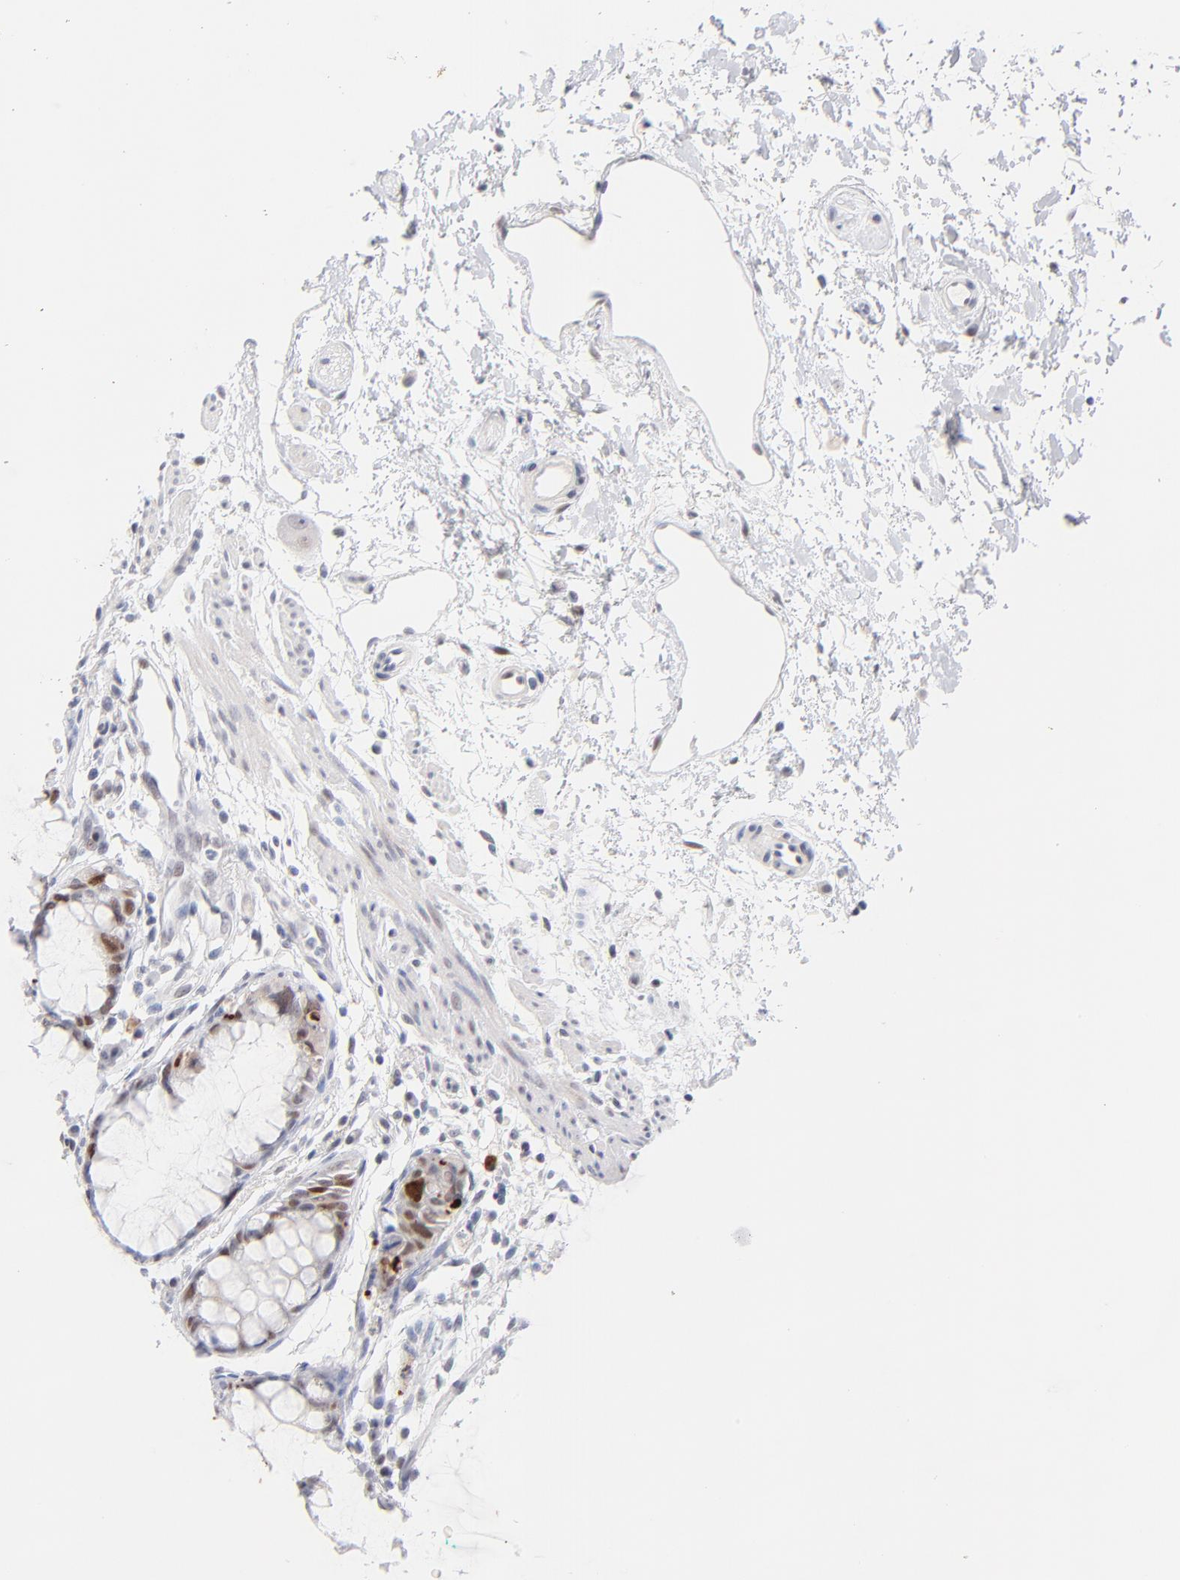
{"staining": {"intensity": "moderate", "quantity": "<25%", "location": "cytoplasmic/membranous,nuclear"}, "tissue": "rectum", "cell_type": "Glandular cells", "image_type": "normal", "snomed": [{"axis": "morphology", "description": "Normal tissue, NOS"}, {"axis": "morphology", "description": "Adenocarcinoma, NOS"}, {"axis": "topography", "description": "Rectum"}], "caption": "Protein staining displays moderate cytoplasmic/membranous,nuclear expression in about <25% of glandular cells in normal rectum. (brown staining indicates protein expression, while blue staining denotes nuclei).", "gene": "PARP1", "patient": {"sex": "female", "age": 65}}